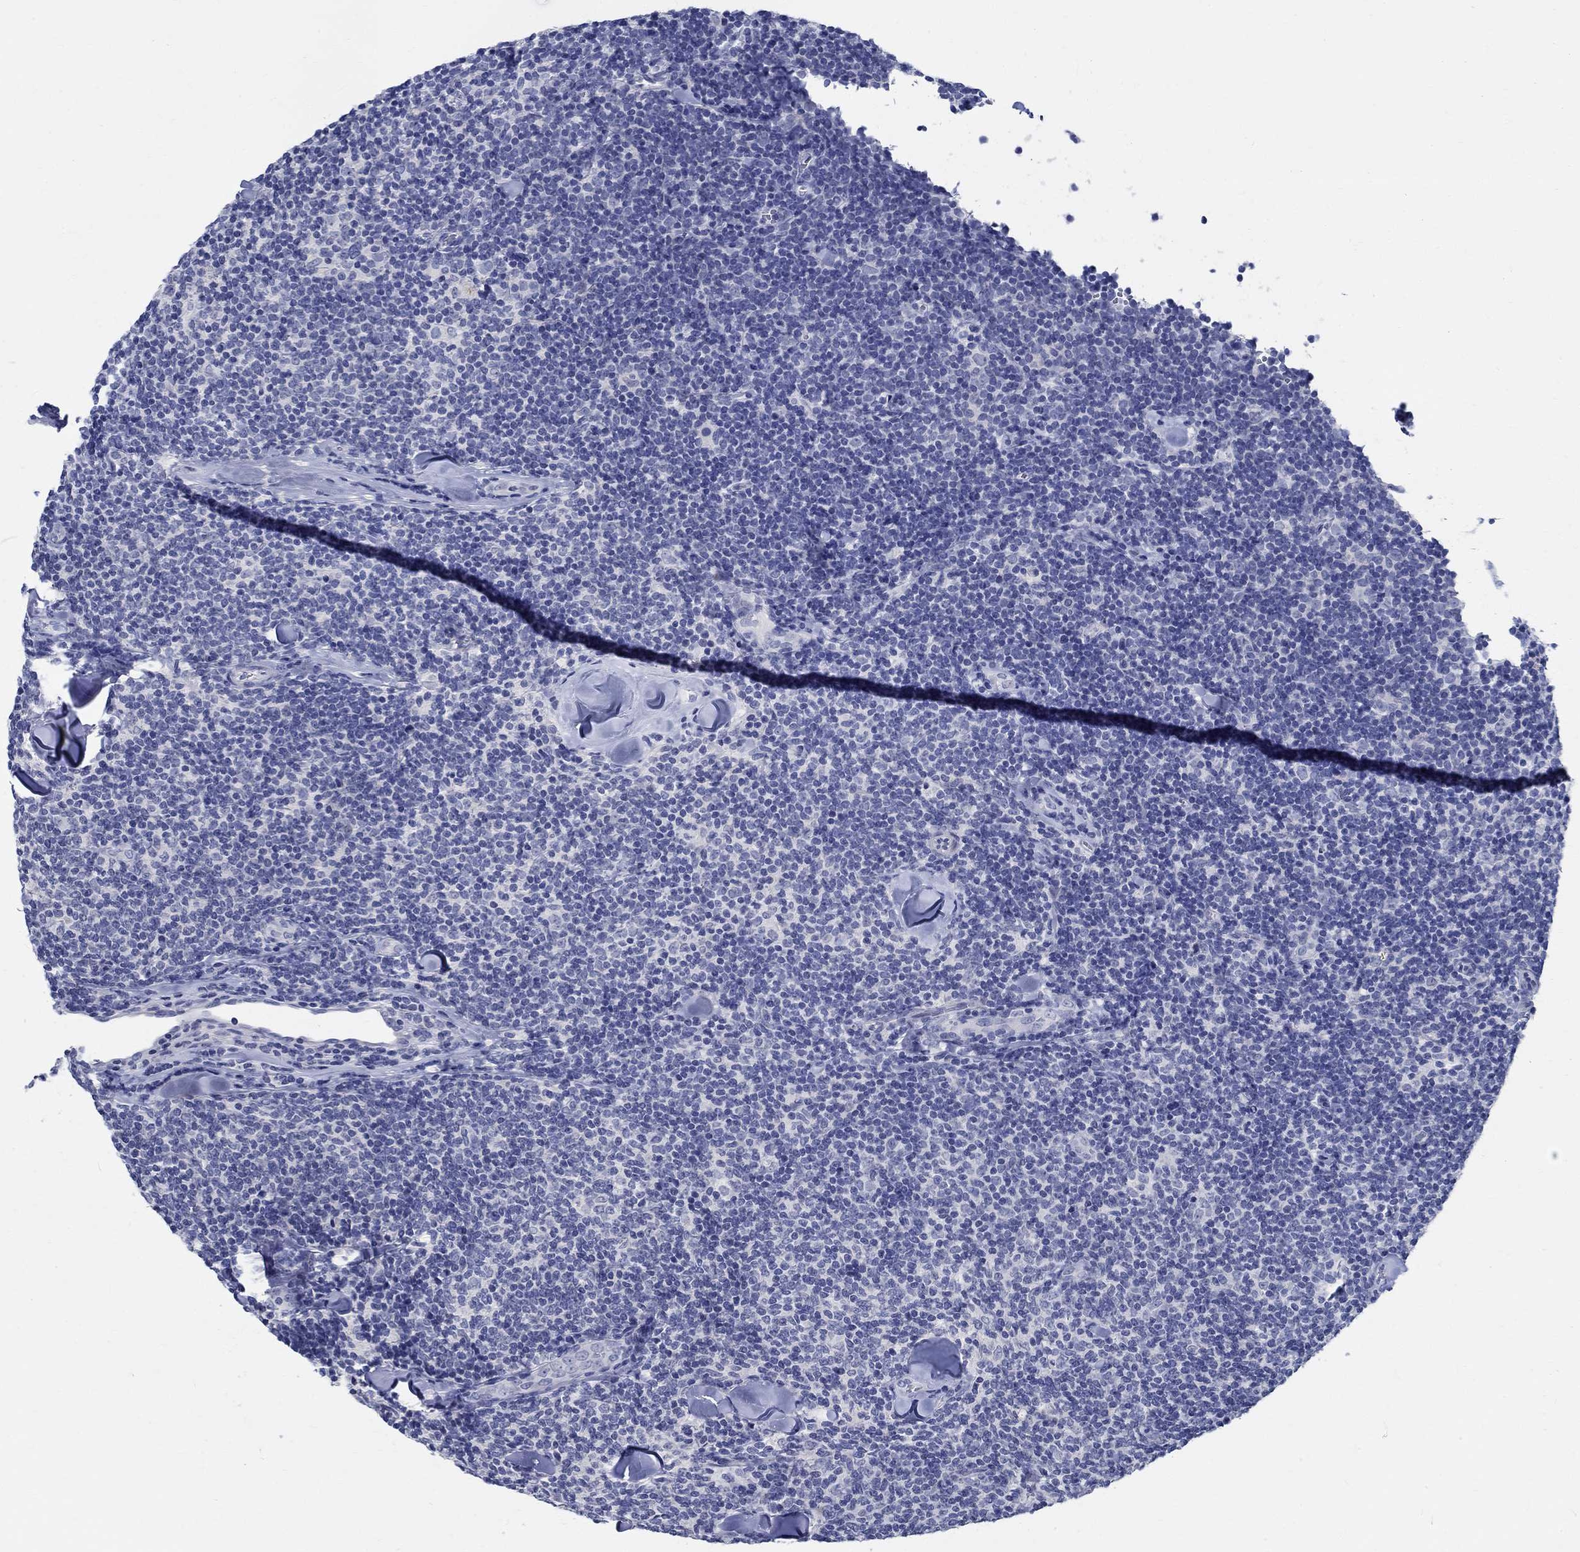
{"staining": {"intensity": "negative", "quantity": "none", "location": "none"}, "tissue": "lymphoma", "cell_type": "Tumor cells", "image_type": "cancer", "snomed": [{"axis": "morphology", "description": "Malignant lymphoma, non-Hodgkin's type, Low grade"}, {"axis": "topography", "description": "Lymph node"}], "caption": "This histopathology image is of lymphoma stained with immunohistochemistry (IHC) to label a protein in brown with the nuclei are counter-stained blue. There is no staining in tumor cells. (Brightfield microscopy of DAB (3,3'-diaminobenzidine) IHC at high magnification).", "gene": "CETN1", "patient": {"sex": "female", "age": 56}}